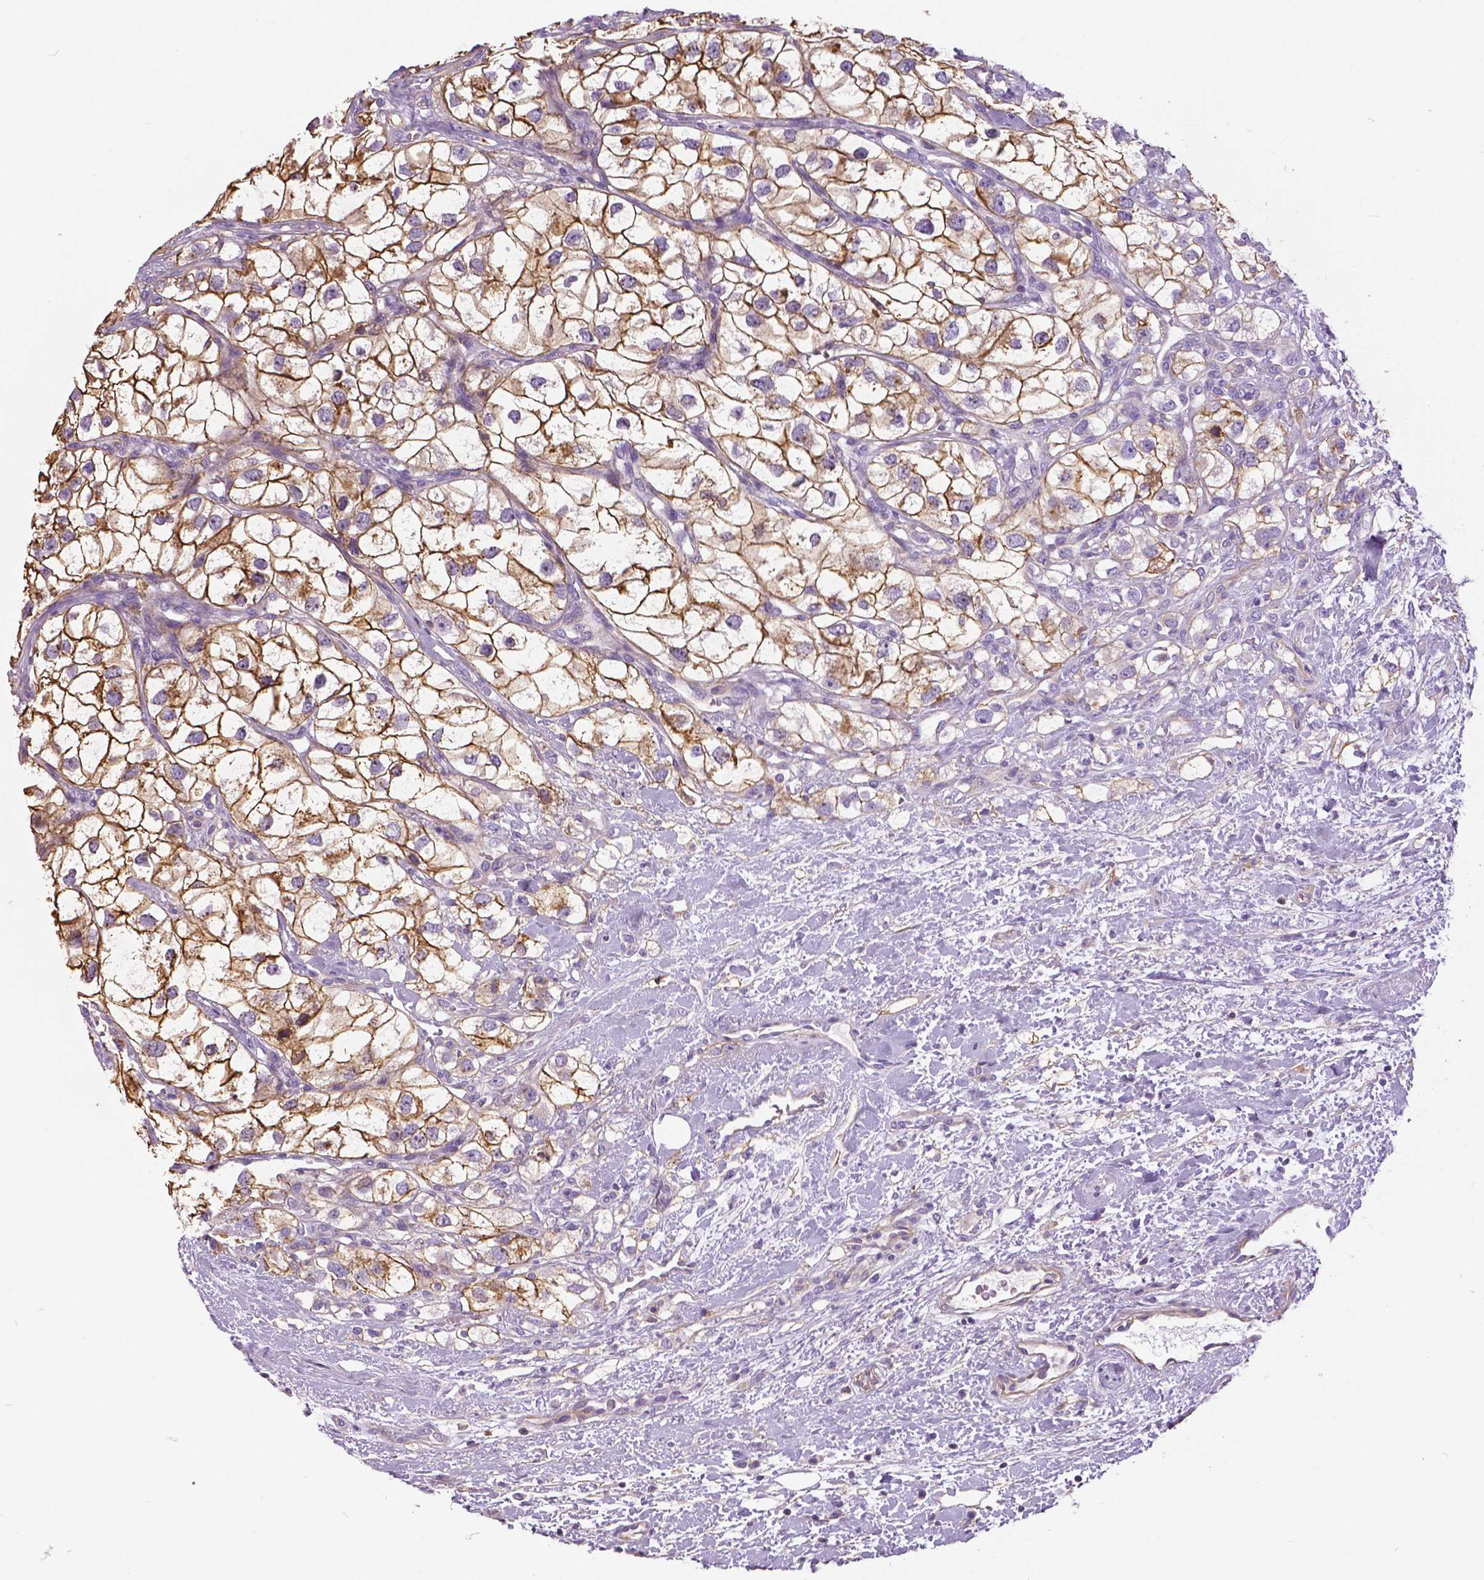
{"staining": {"intensity": "strong", "quantity": ">75%", "location": "cytoplasmic/membranous"}, "tissue": "renal cancer", "cell_type": "Tumor cells", "image_type": "cancer", "snomed": [{"axis": "morphology", "description": "Adenocarcinoma, NOS"}, {"axis": "topography", "description": "Kidney"}], "caption": "Renal adenocarcinoma stained for a protein (brown) displays strong cytoplasmic/membranous positive expression in about >75% of tumor cells.", "gene": "ANXA13", "patient": {"sex": "male", "age": 59}}